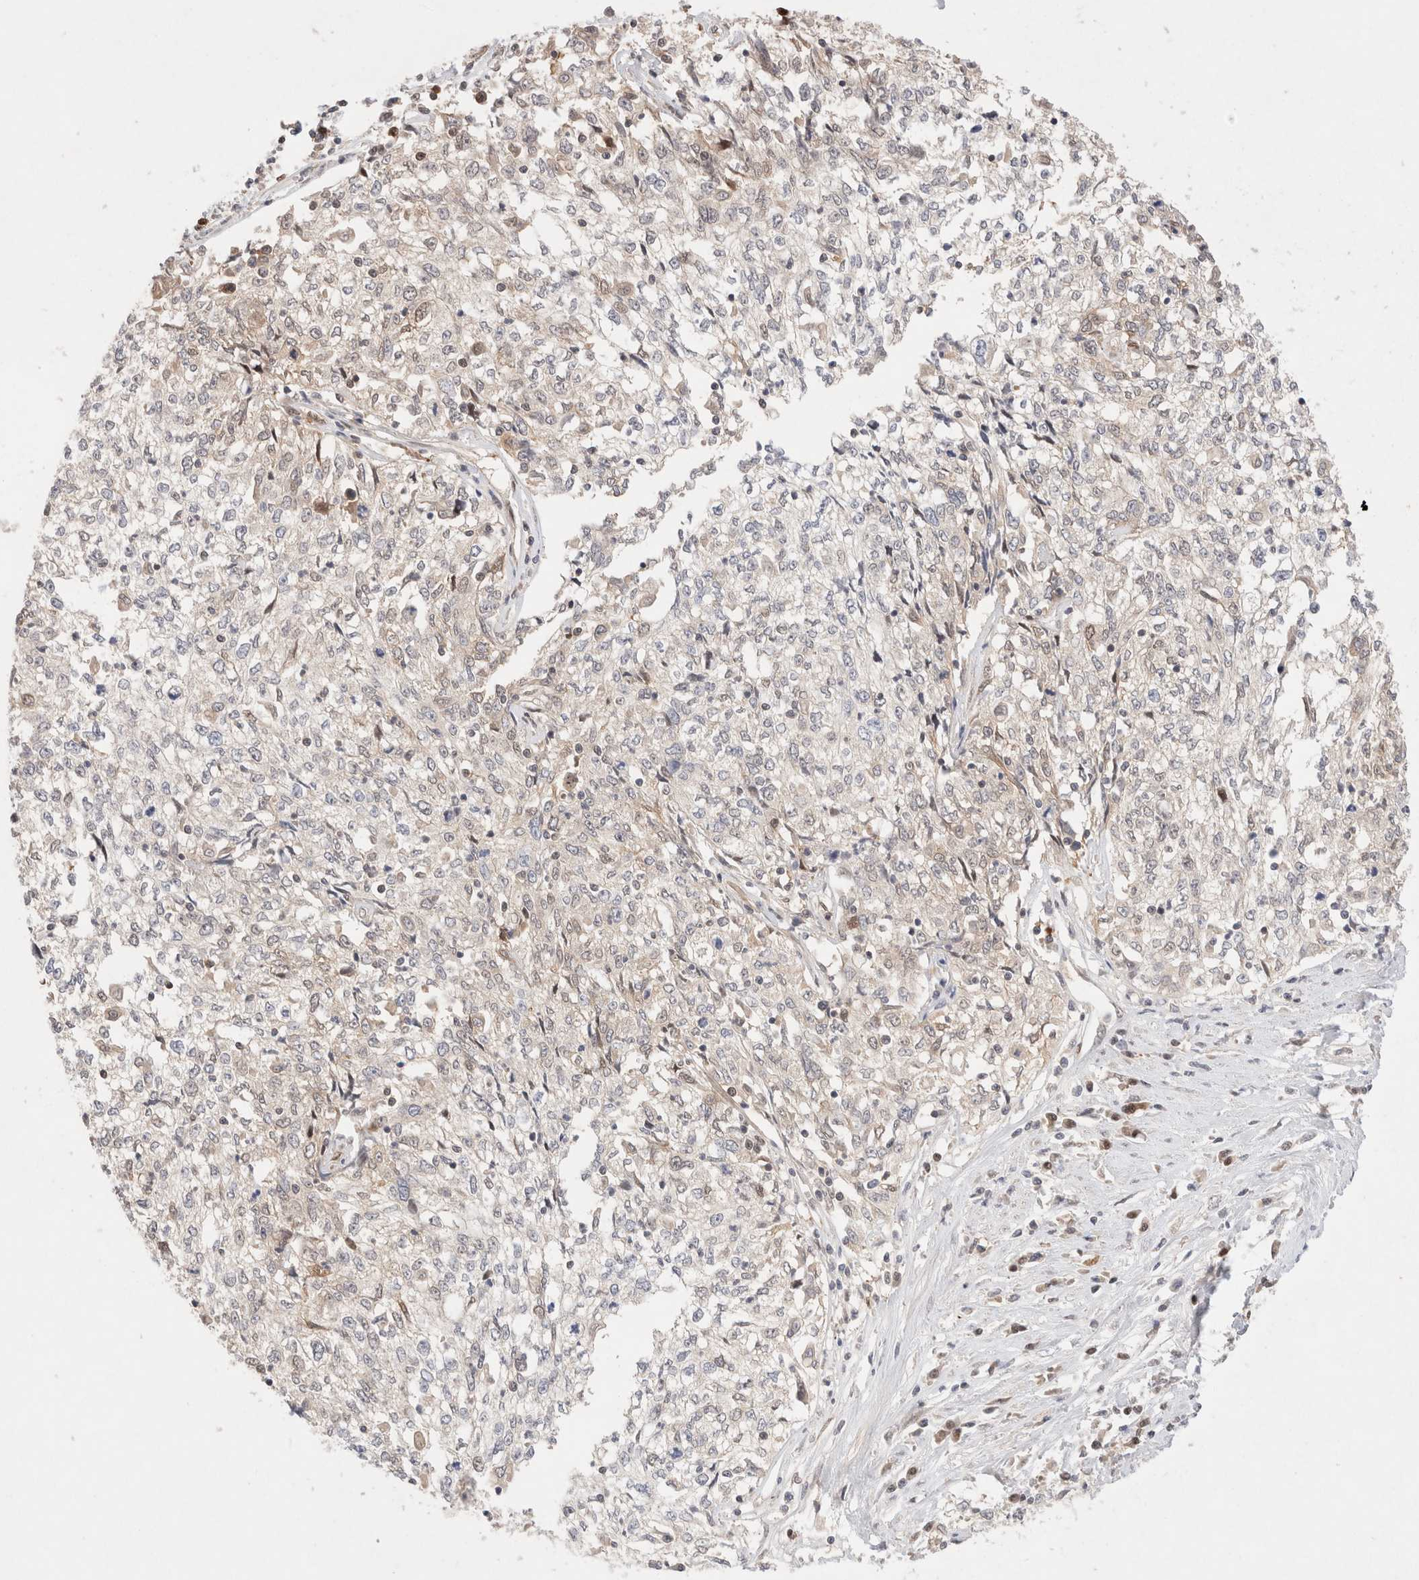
{"staining": {"intensity": "negative", "quantity": "none", "location": "none"}, "tissue": "cervical cancer", "cell_type": "Tumor cells", "image_type": "cancer", "snomed": [{"axis": "morphology", "description": "Squamous cell carcinoma, NOS"}, {"axis": "topography", "description": "Cervix"}], "caption": "A high-resolution image shows IHC staining of cervical squamous cell carcinoma, which shows no significant positivity in tumor cells.", "gene": "STARD10", "patient": {"sex": "female", "age": 57}}